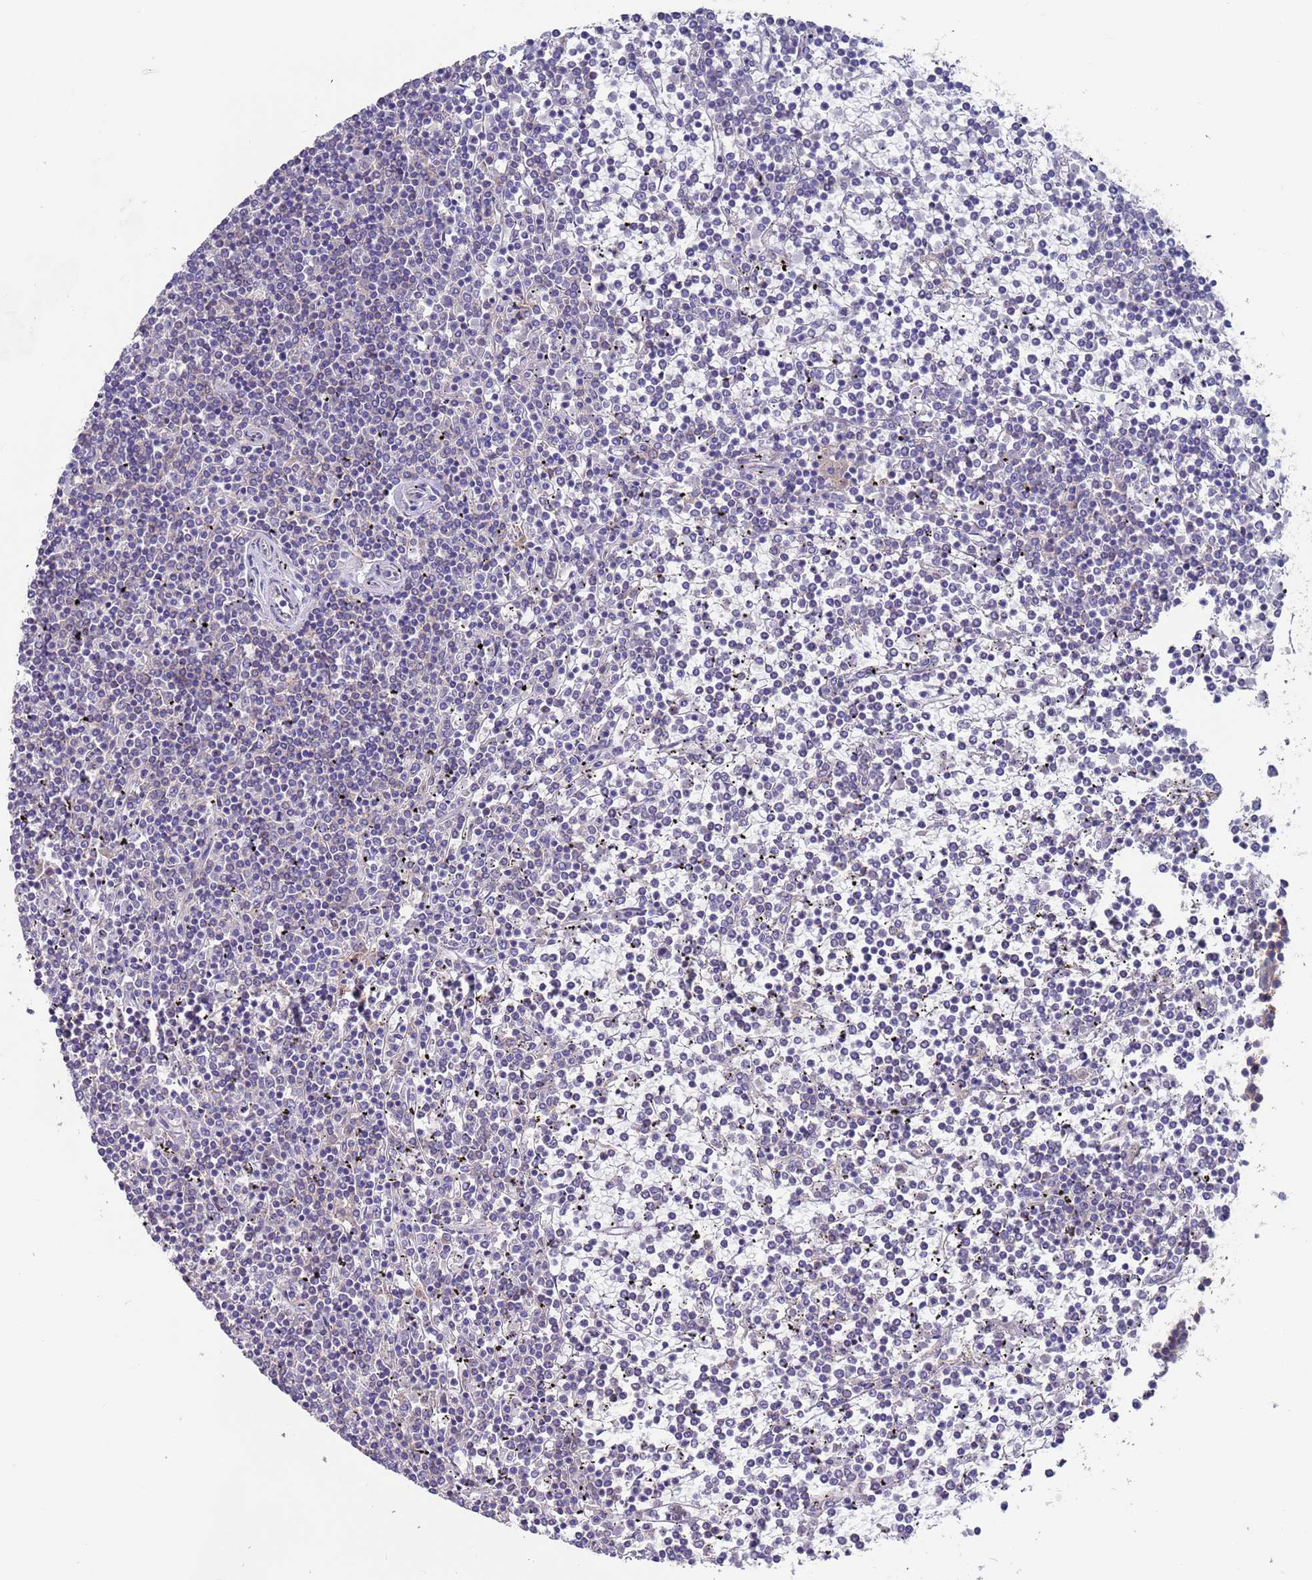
{"staining": {"intensity": "negative", "quantity": "none", "location": "none"}, "tissue": "lymphoma", "cell_type": "Tumor cells", "image_type": "cancer", "snomed": [{"axis": "morphology", "description": "Malignant lymphoma, non-Hodgkin's type, Low grade"}, {"axis": "topography", "description": "Spleen"}], "caption": "Immunohistochemistry of human lymphoma shows no positivity in tumor cells.", "gene": "KRTCAP3", "patient": {"sex": "female", "age": 19}}